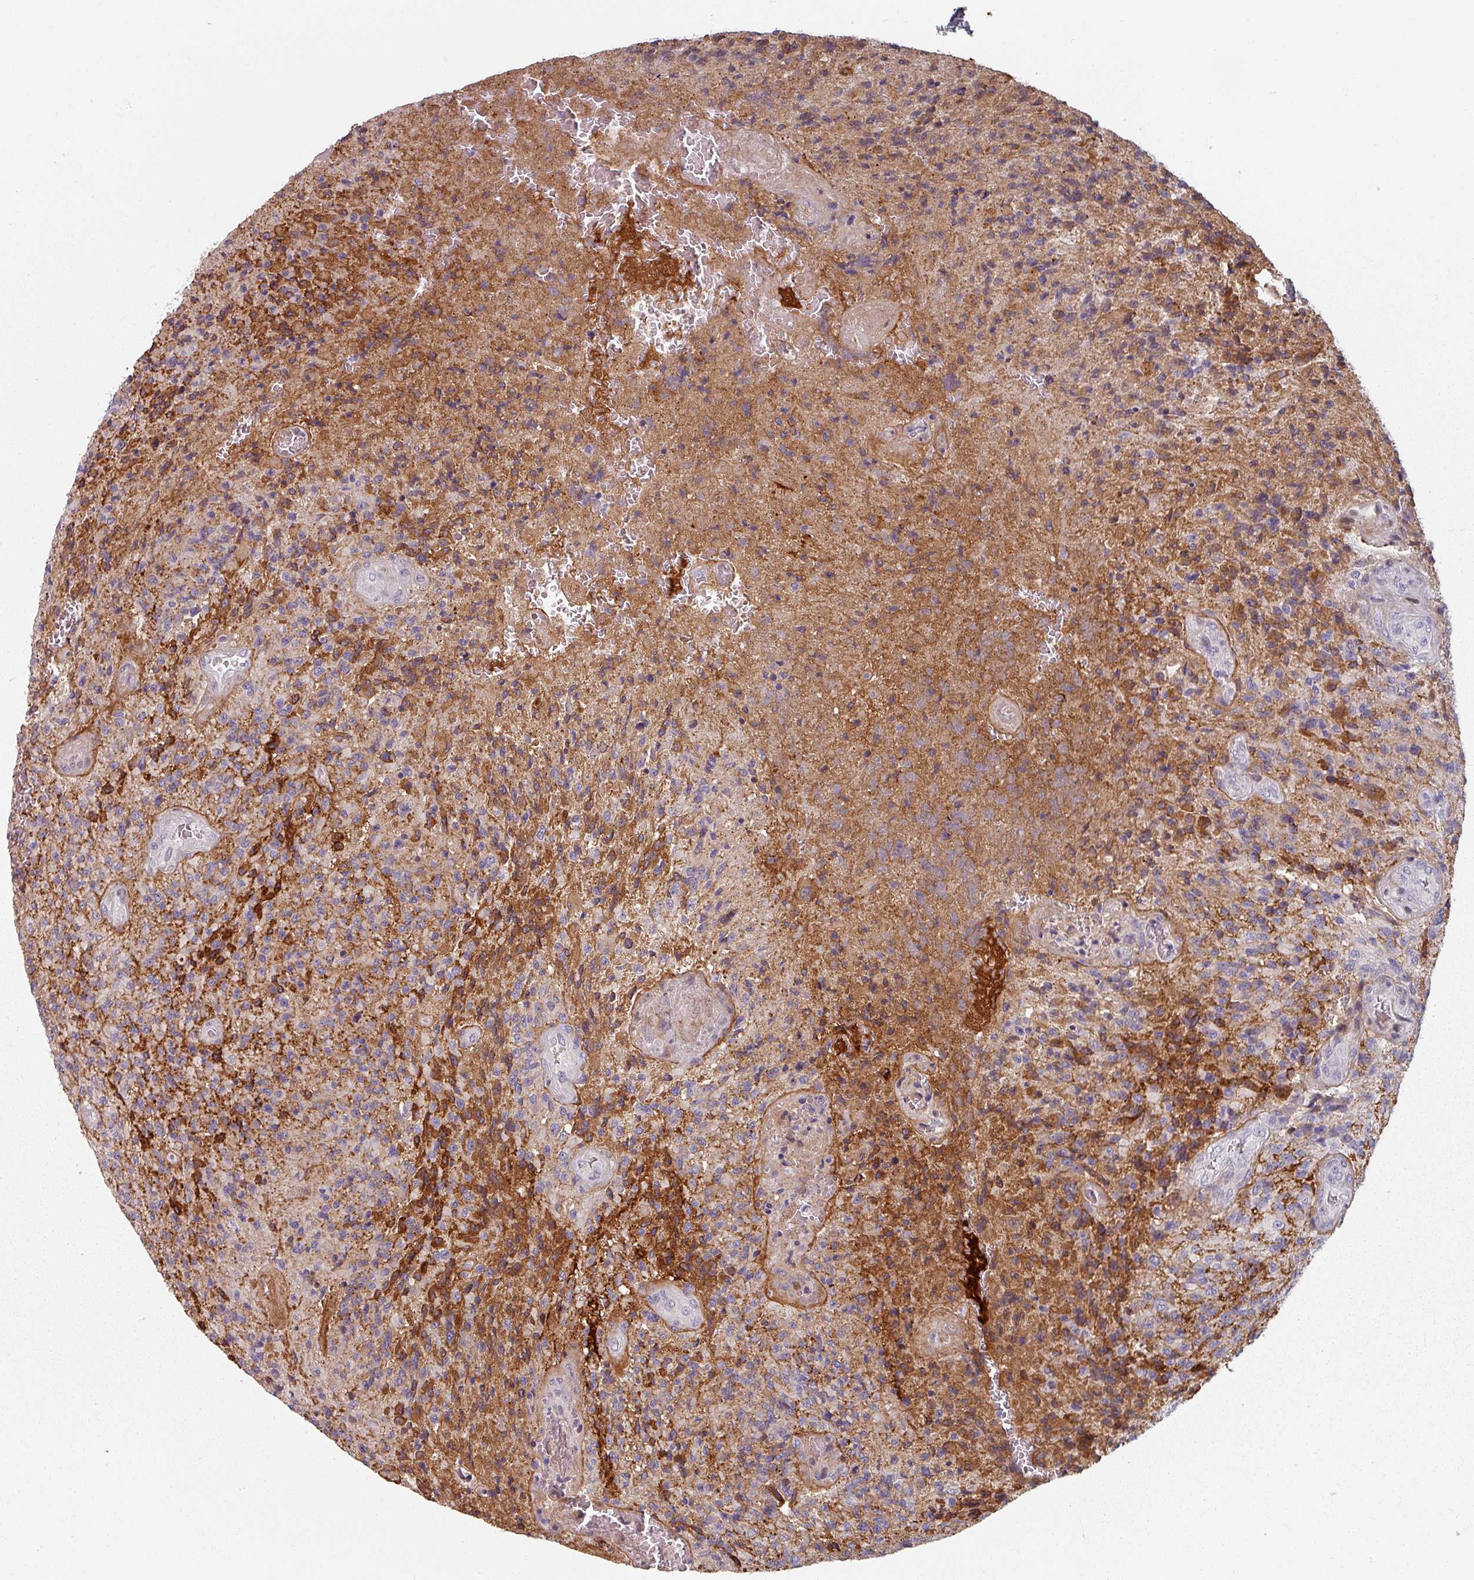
{"staining": {"intensity": "negative", "quantity": "none", "location": "none"}, "tissue": "glioma", "cell_type": "Tumor cells", "image_type": "cancer", "snomed": [{"axis": "morphology", "description": "Normal tissue, NOS"}, {"axis": "morphology", "description": "Glioma, malignant, High grade"}, {"axis": "topography", "description": "Cerebral cortex"}], "caption": "A photomicrograph of glioma stained for a protein displays no brown staining in tumor cells. (Stains: DAB (3,3'-diaminobenzidine) immunohistochemistry with hematoxylin counter stain, Microscopy: brightfield microscopy at high magnification).", "gene": "CYB5RL", "patient": {"sex": "male", "age": 56}}